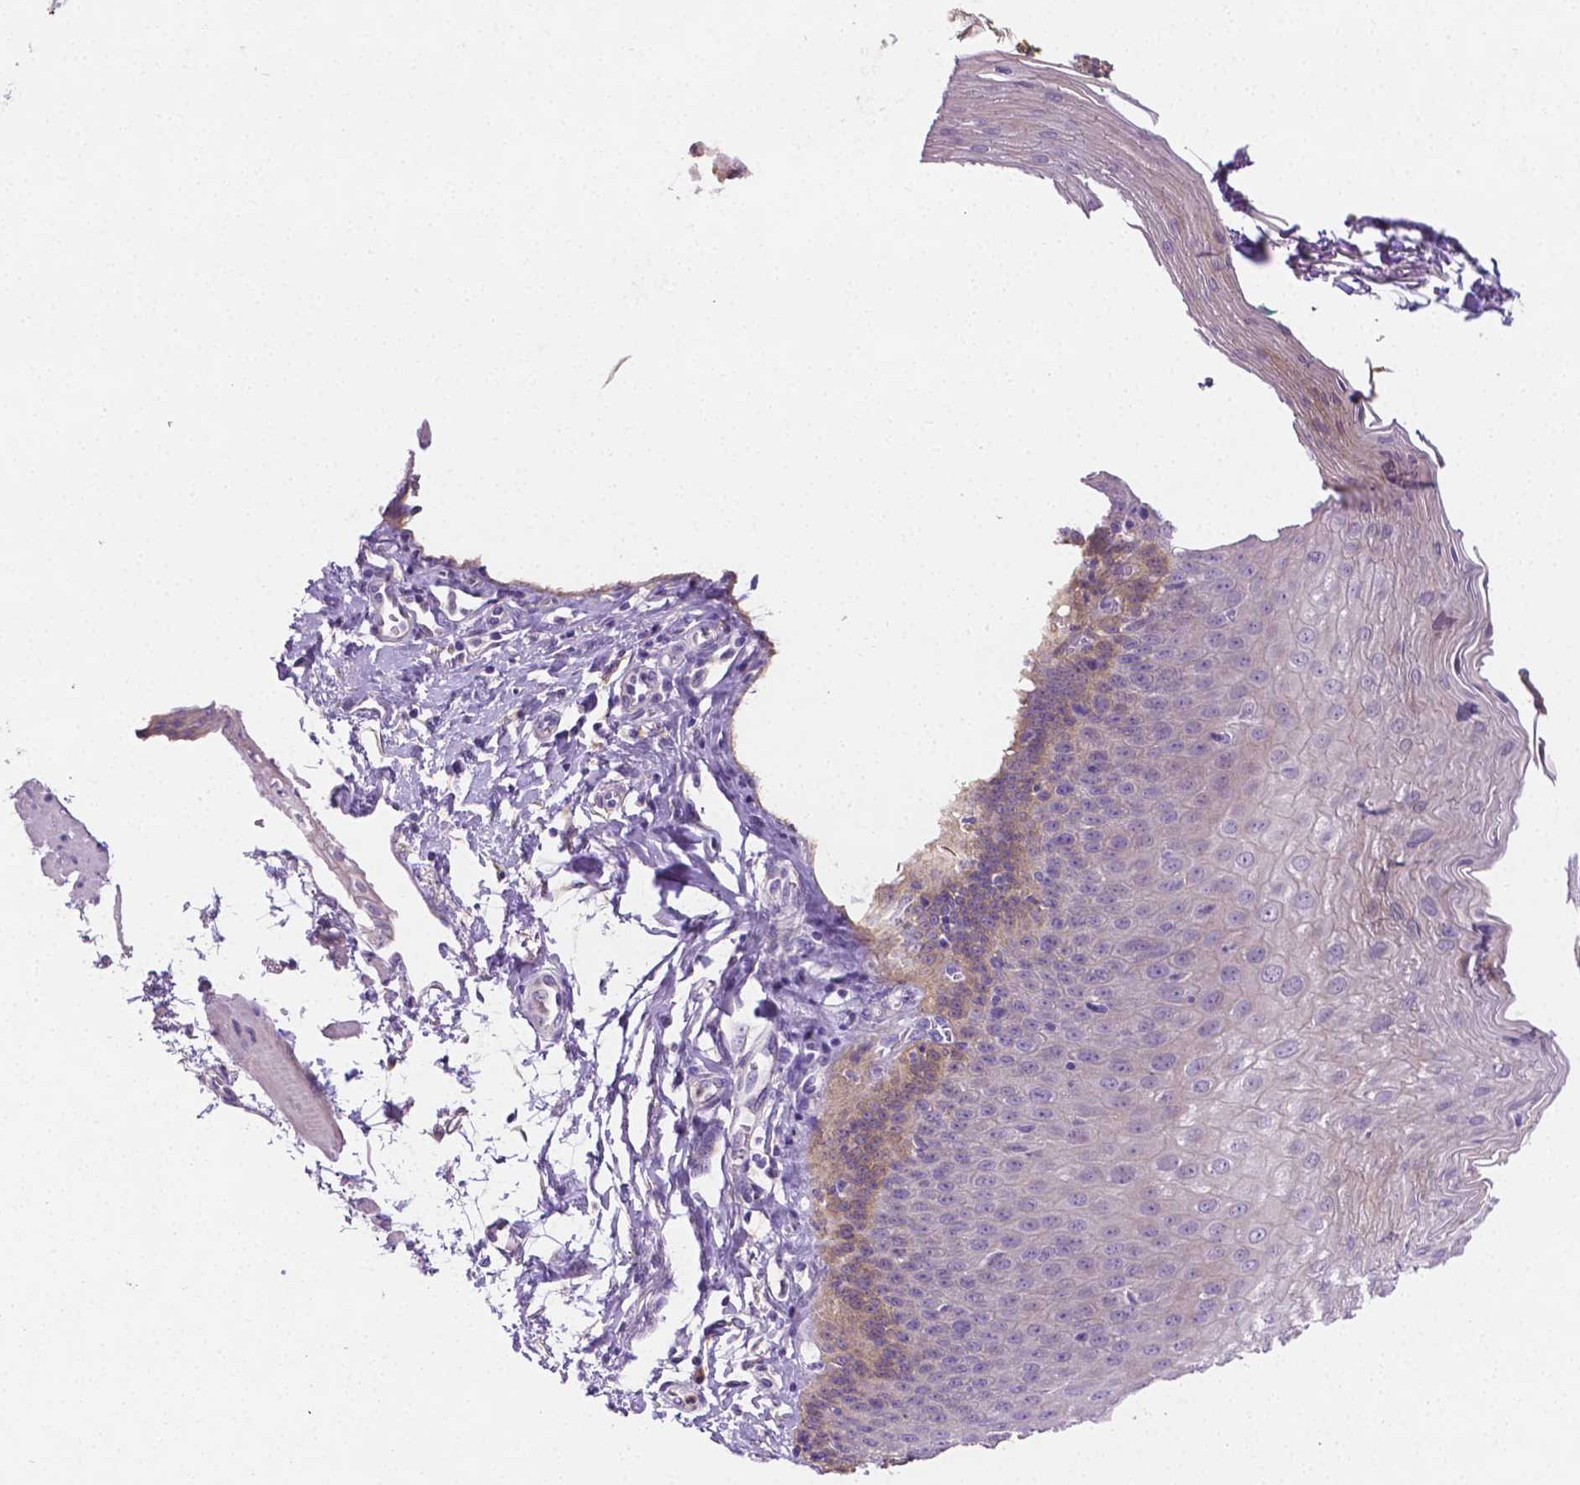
{"staining": {"intensity": "weak", "quantity": "<25%", "location": "cytoplasmic/membranous"}, "tissue": "esophagus", "cell_type": "Squamous epithelial cells", "image_type": "normal", "snomed": [{"axis": "morphology", "description": "Normal tissue, NOS"}, {"axis": "topography", "description": "Esophagus"}], "caption": "A photomicrograph of esophagus stained for a protein shows no brown staining in squamous epithelial cells. The staining was performed using DAB (3,3'-diaminobenzidine) to visualize the protein expression in brown, while the nuclei were stained in blue with hematoxylin (Magnification: 20x).", "gene": "NXPH2", "patient": {"sex": "female", "age": 81}}